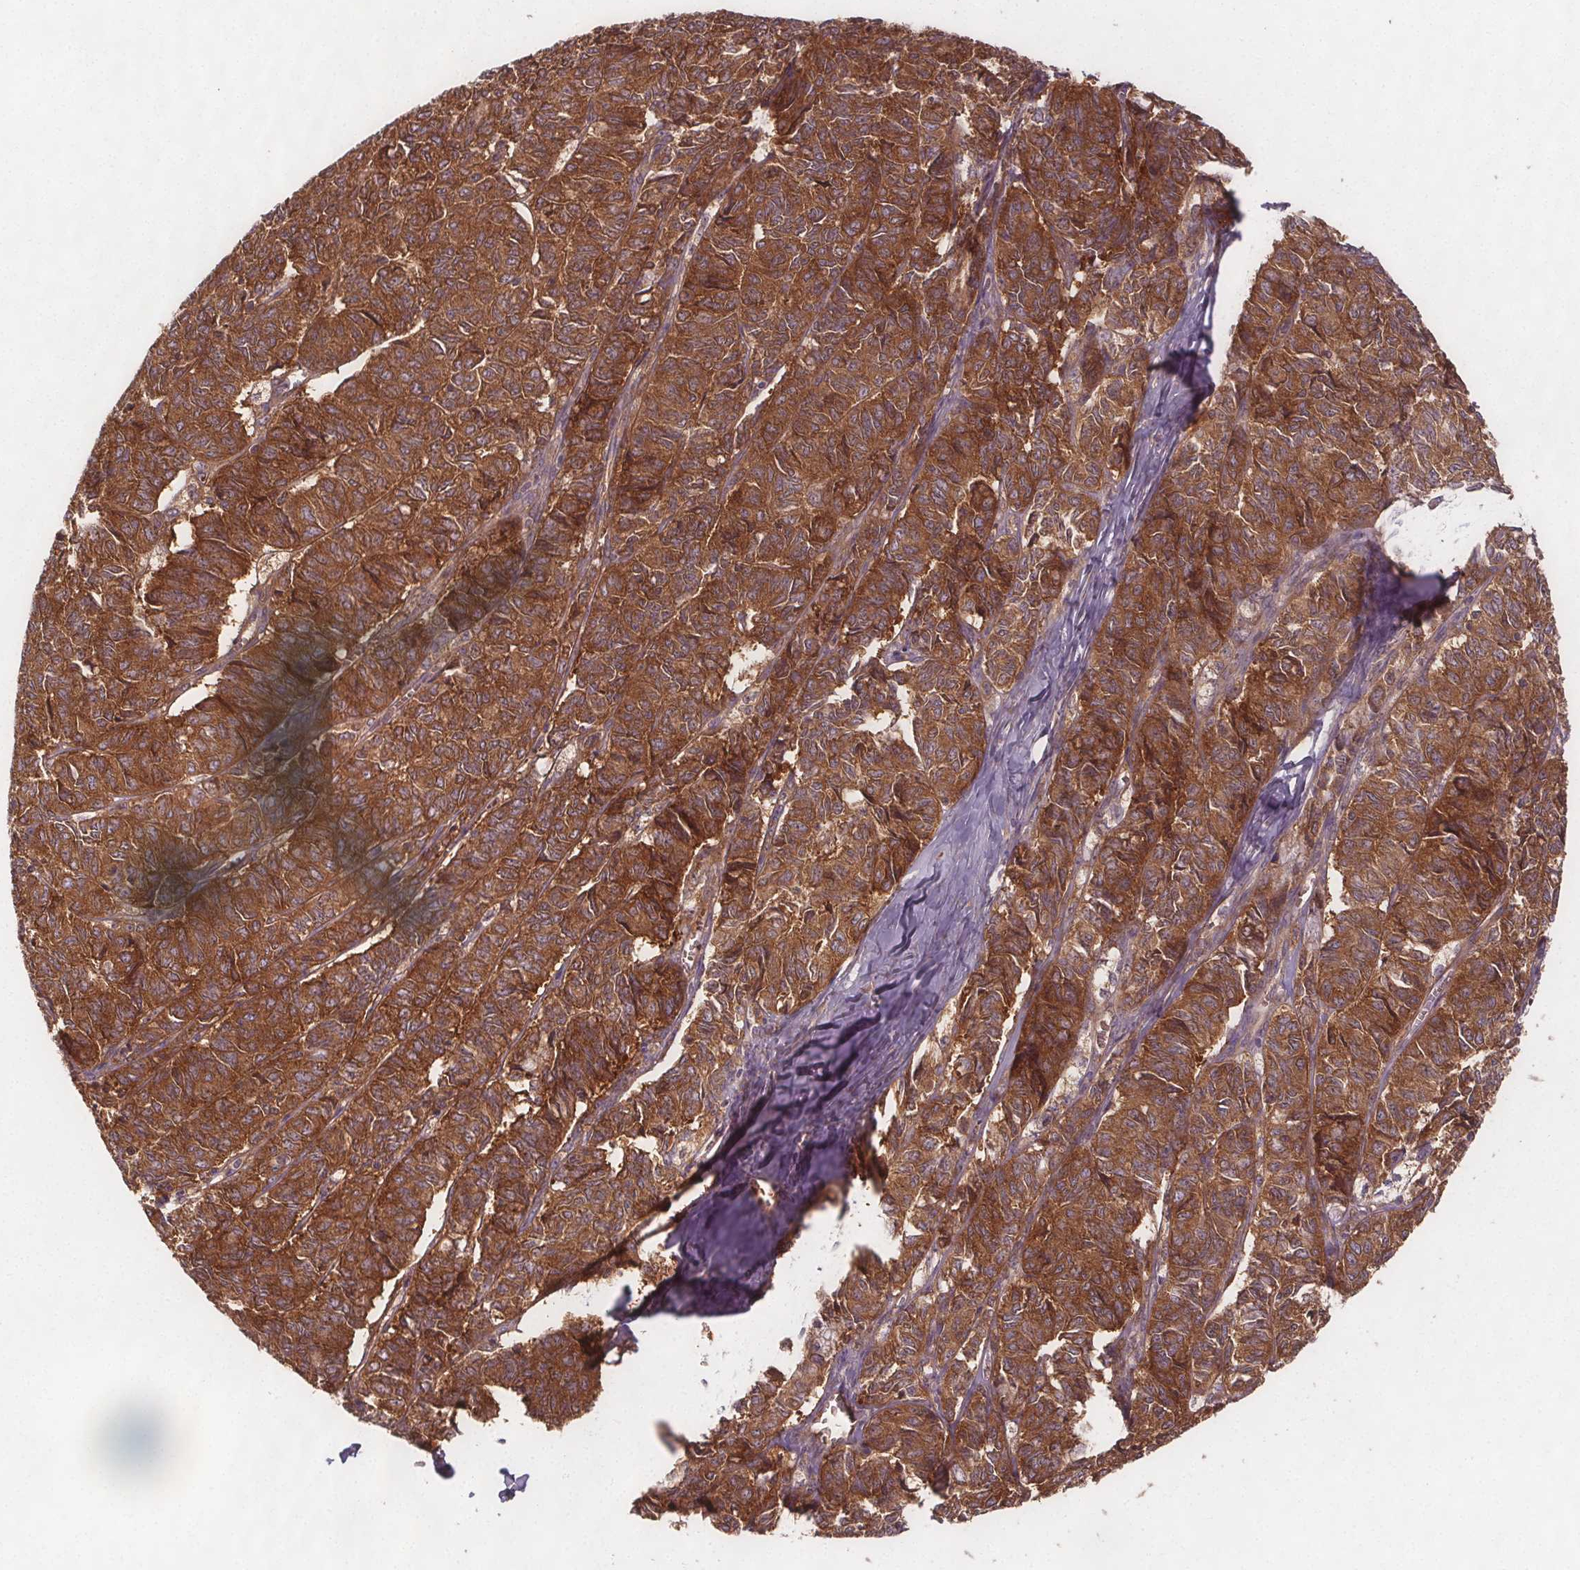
{"staining": {"intensity": "moderate", "quantity": ">75%", "location": "cytoplasmic/membranous"}, "tissue": "ovarian cancer", "cell_type": "Tumor cells", "image_type": "cancer", "snomed": [{"axis": "morphology", "description": "Carcinoma, endometroid"}, {"axis": "topography", "description": "Ovary"}], "caption": "Brown immunohistochemical staining in ovarian endometroid carcinoma reveals moderate cytoplasmic/membranous positivity in approximately >75% of tumor cells.", "gene": "EIF3D", "patient": {"sex": "female", "age": 80}}